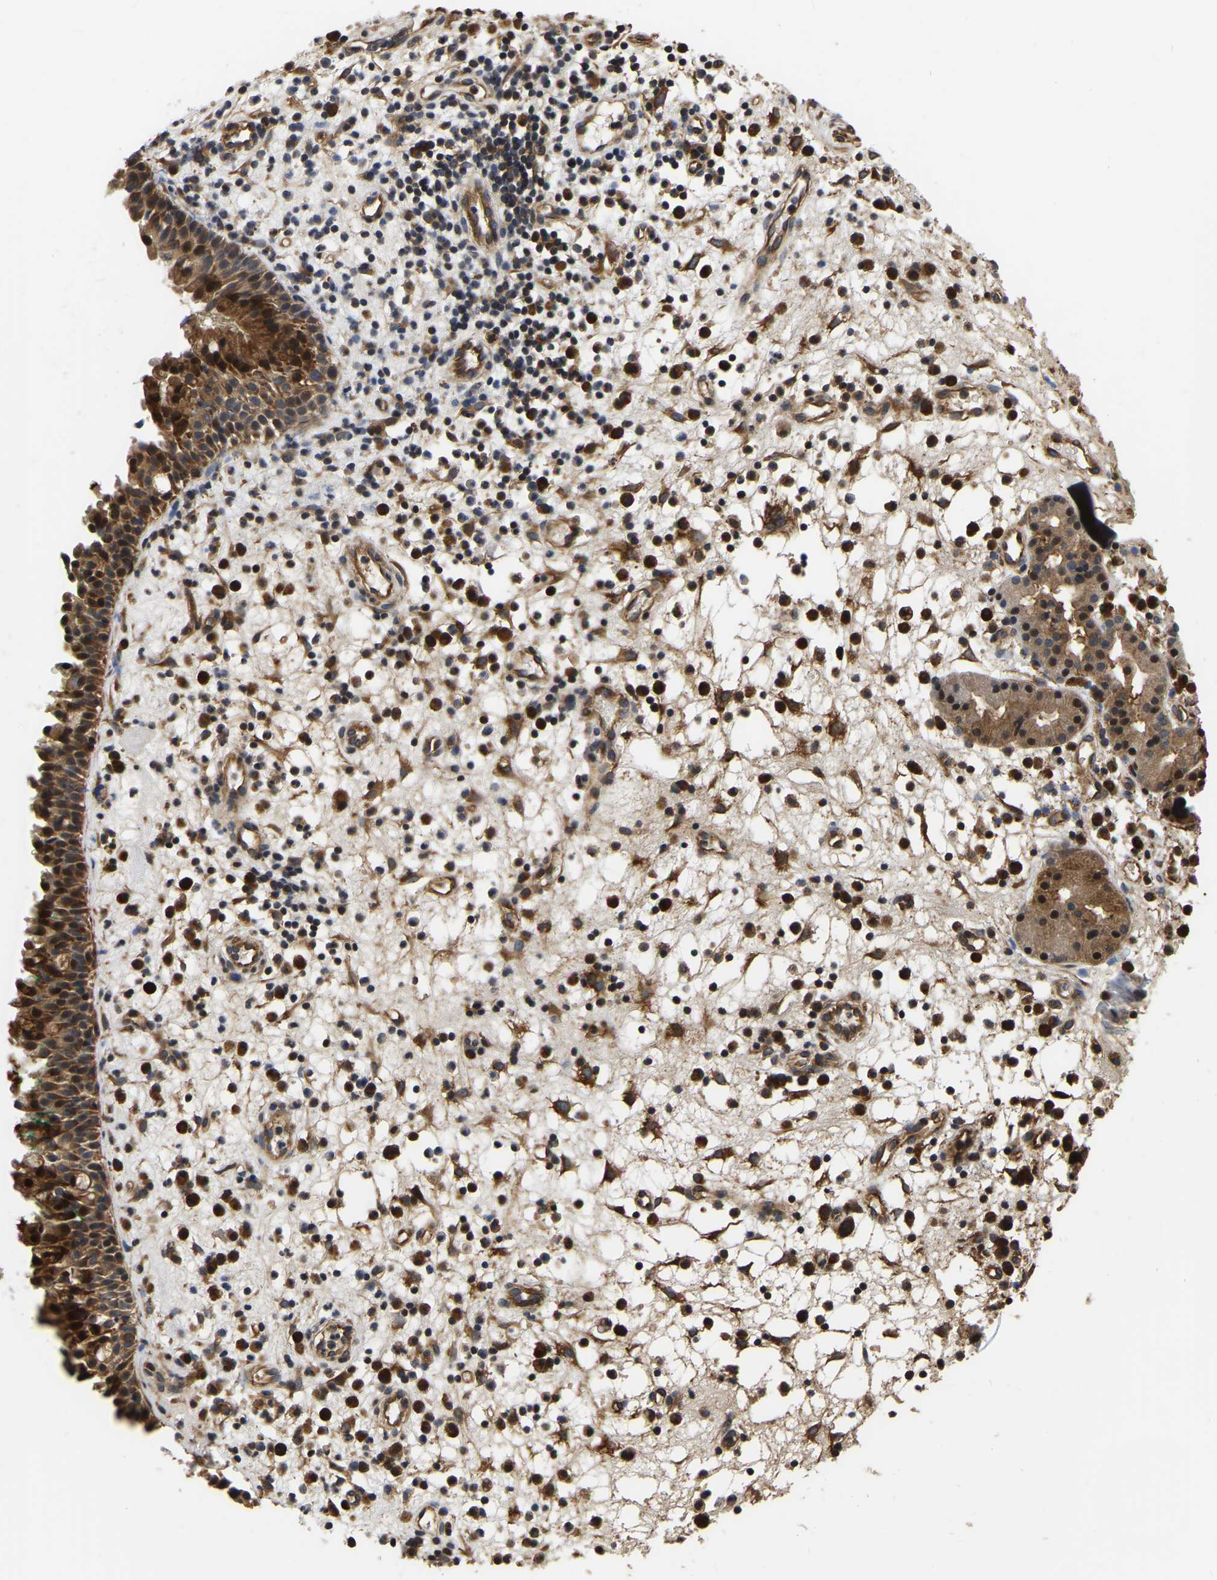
{"staining": {"intensity": "moderate", "quantity": ">75%", "location": "cytoplasmic/membranous"}, "tissue": "nasopharynx", "cell_type": "Respiratory epithelial cells", "image_type": "normal", "snomed": [{"axis": "morphology", "description": "Normal tissue, NOS"}, {"axis": "morphology", "description": "Basal cell carcinoma"}, {"axis": "topography", "description": "Cartilage tissue"}, {"axis": "topography", "description": "Nasopharynx"}, {"axis": "topography", "description": "Oral tissue"}], "caption": "The immunohistochemical stain labels moderate cytoplasmic/membranous expression in respiratory epithelial cells of unremarkable nasopharynx.", "gene": "GARS1", "patient": {"sex": "female", "age": 77}}